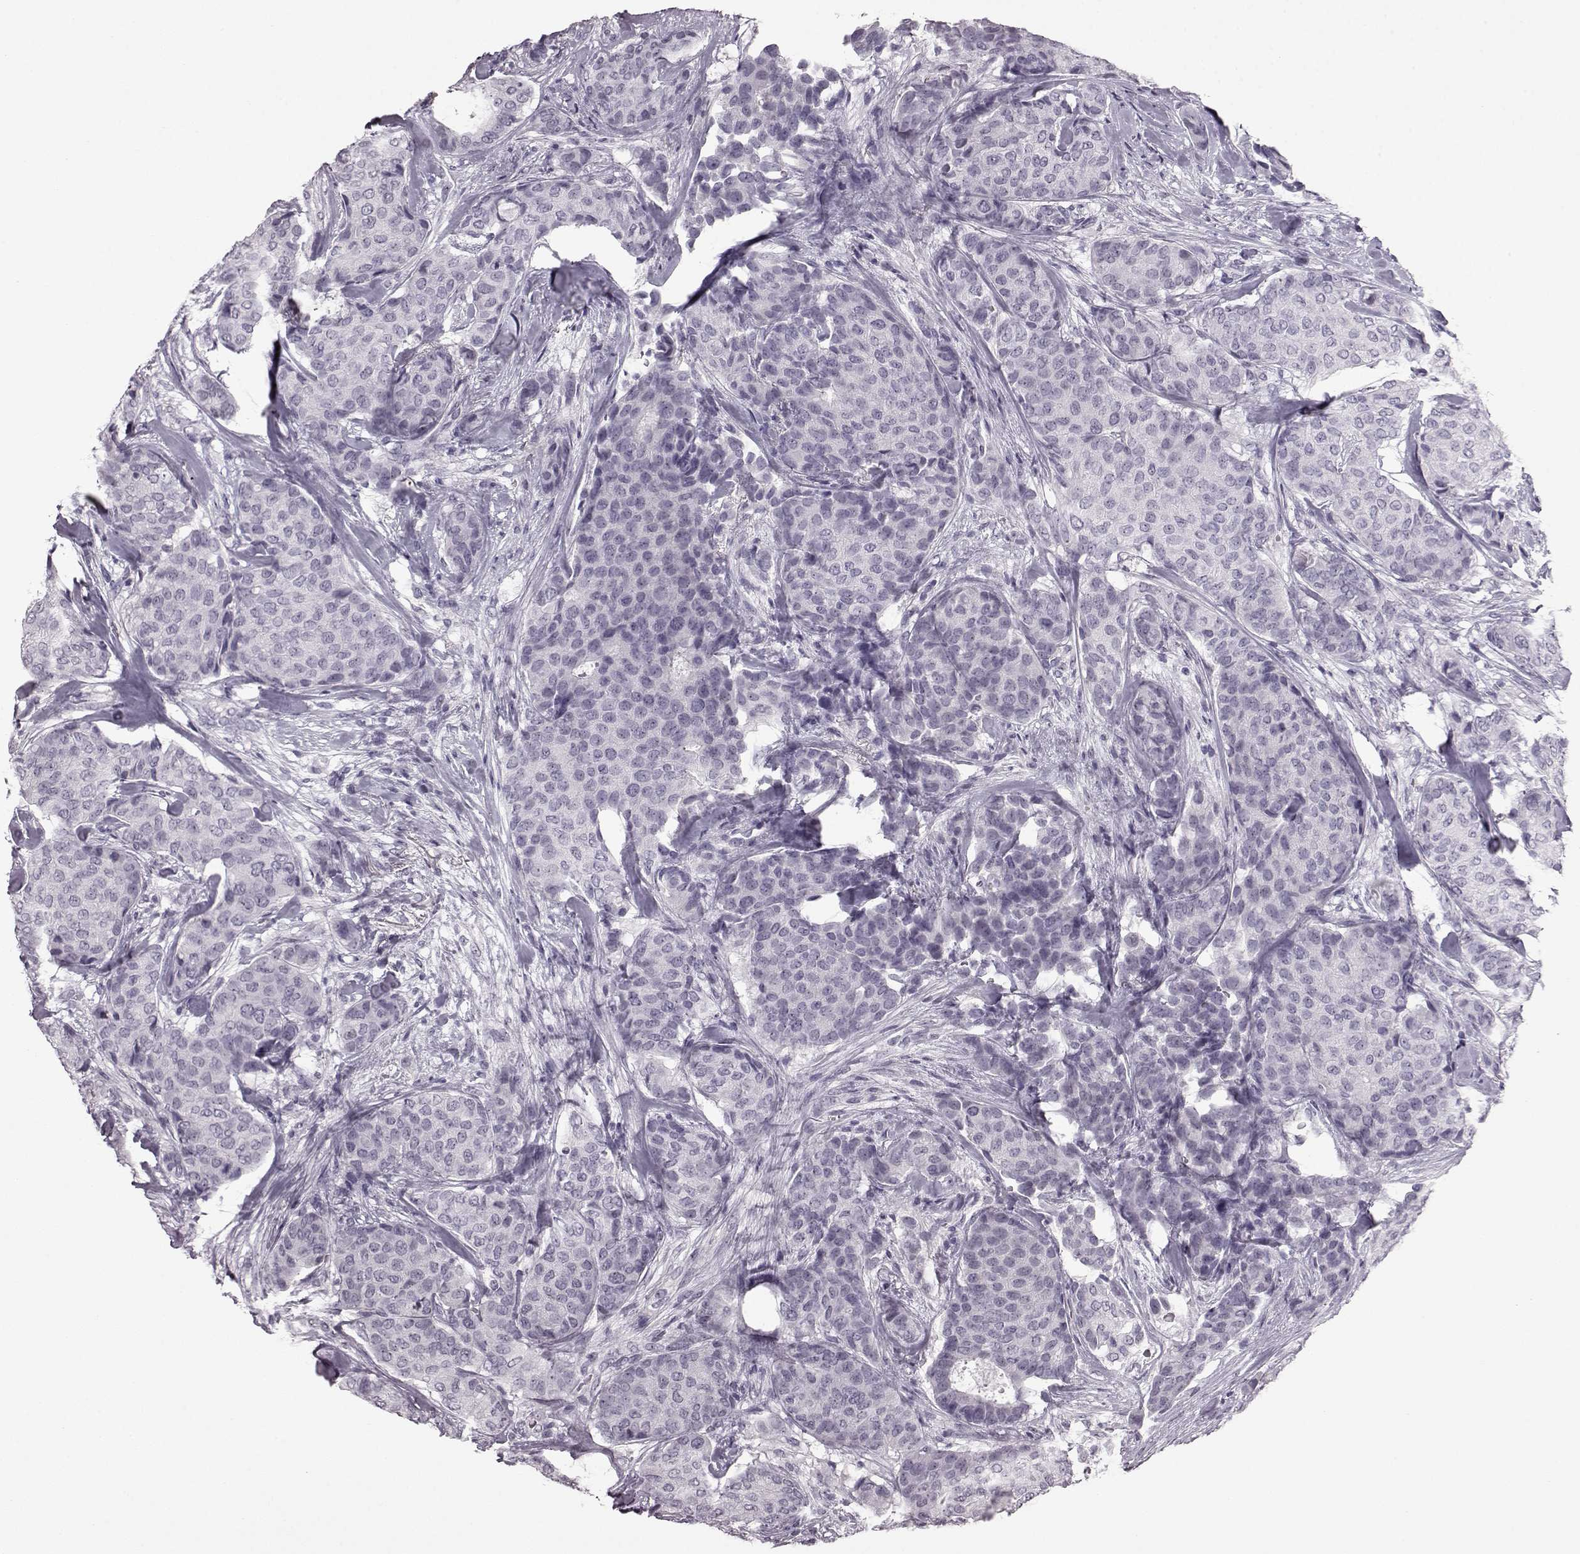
{"staining": {"intensity": "negative", "quantity": "none", "location": "none"}, "tissue": "breast cancer", "cell_type": "Tumor cells", "image_type": "cancer", "snomed": [{"axis": "morphology", "description": "Duct carcinoma"}, {"axis": "topography", "description": "Breast"}], "caption": "IHC of breast cancer demonstrates no staining in tumor cells.", "gene": "PRPH2", "patient": {"sex": "female", "age": 75}}